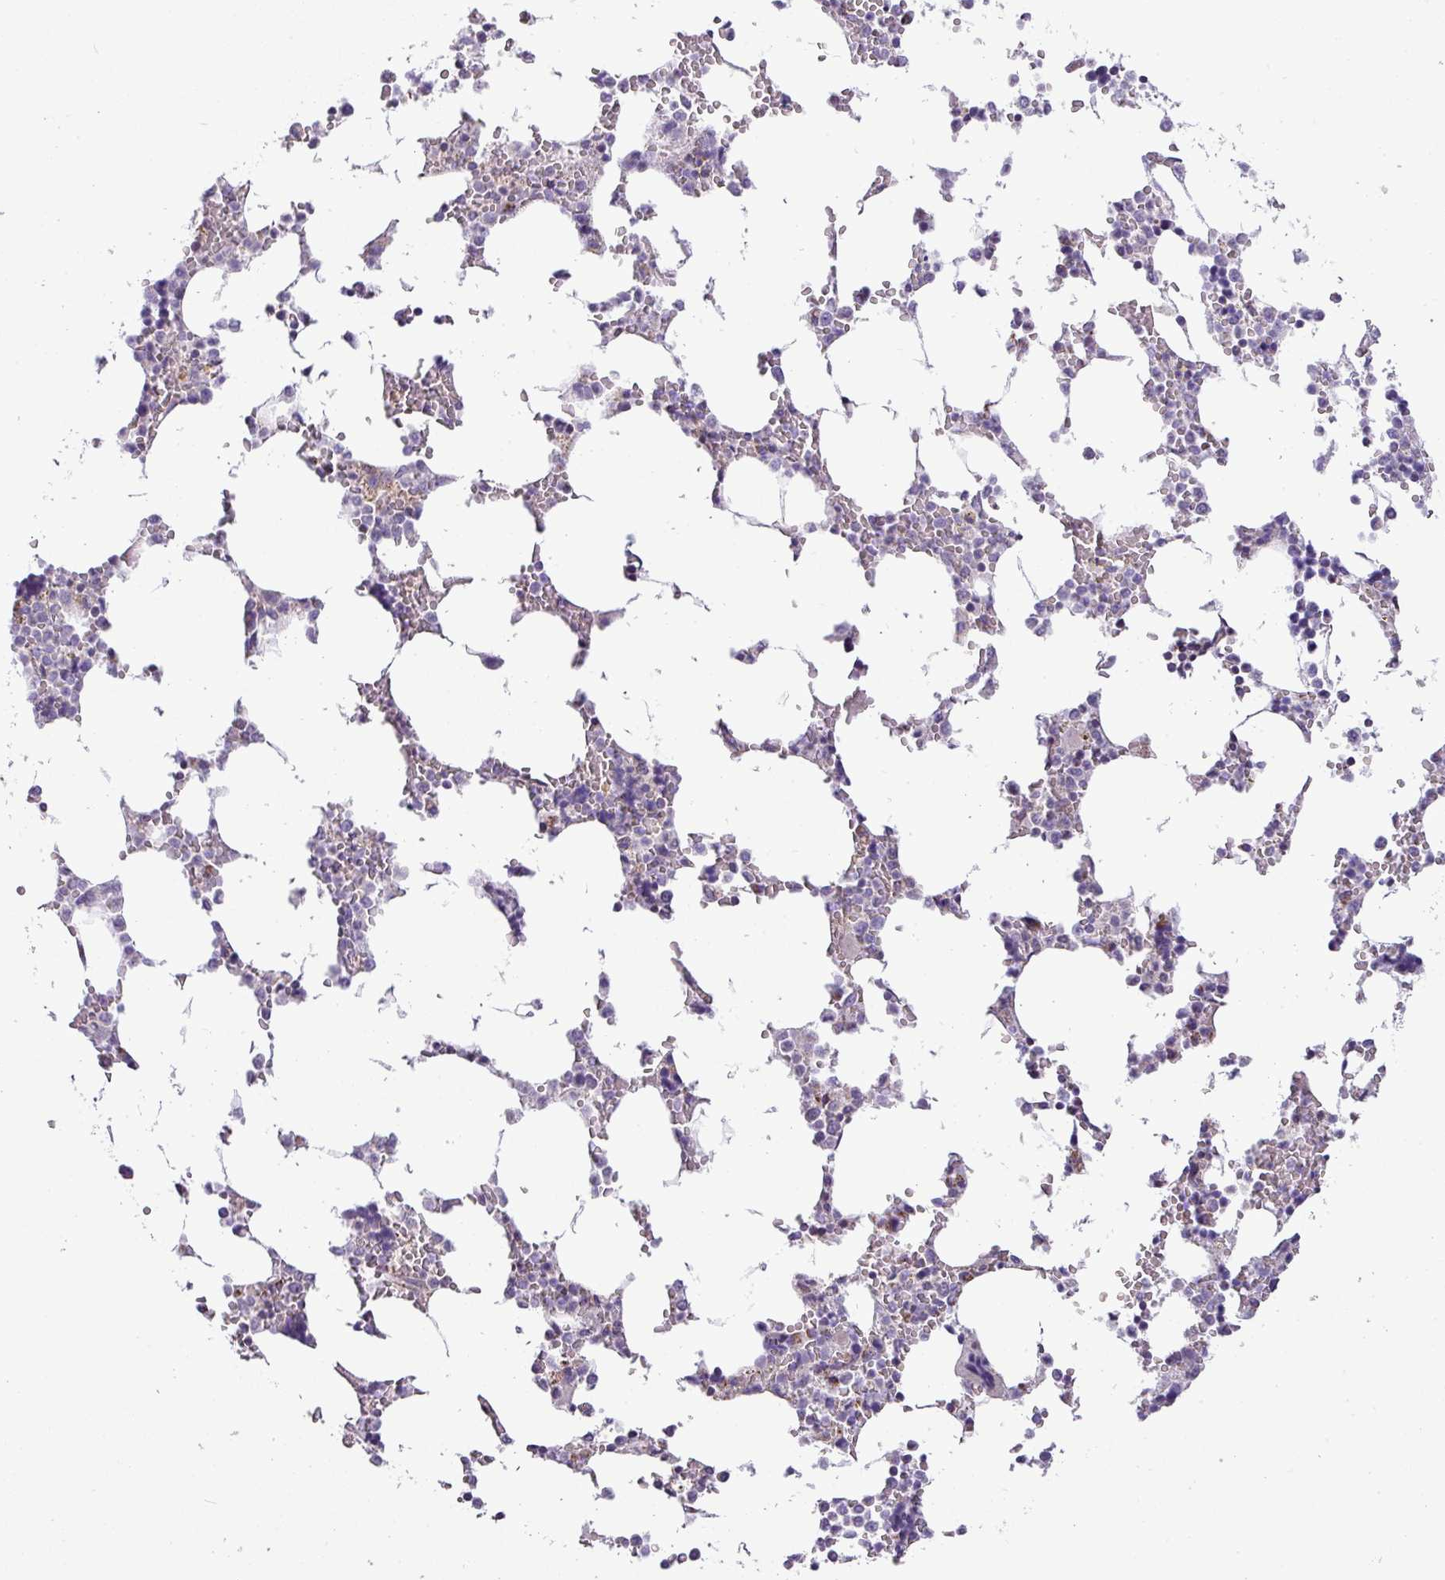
{"staining": {"intensity": "negative", "quantity": "none", "location": "none"}, "tissue": "bone marrow", "cell_type": "Hematopoietic cells", "image_type": "normal", "snomed": [{"axis": "morphology", "description": "Normal tissue, NOS"}, {"axis": "topography", "description": "Bone marrow"}], "caption": "This is an IHC photomicrograph of benign bone marrow. There is no staining in hematopoietic cells.", "gene": "ZNF81", "patient": {"sex": "male", "age": 64}}